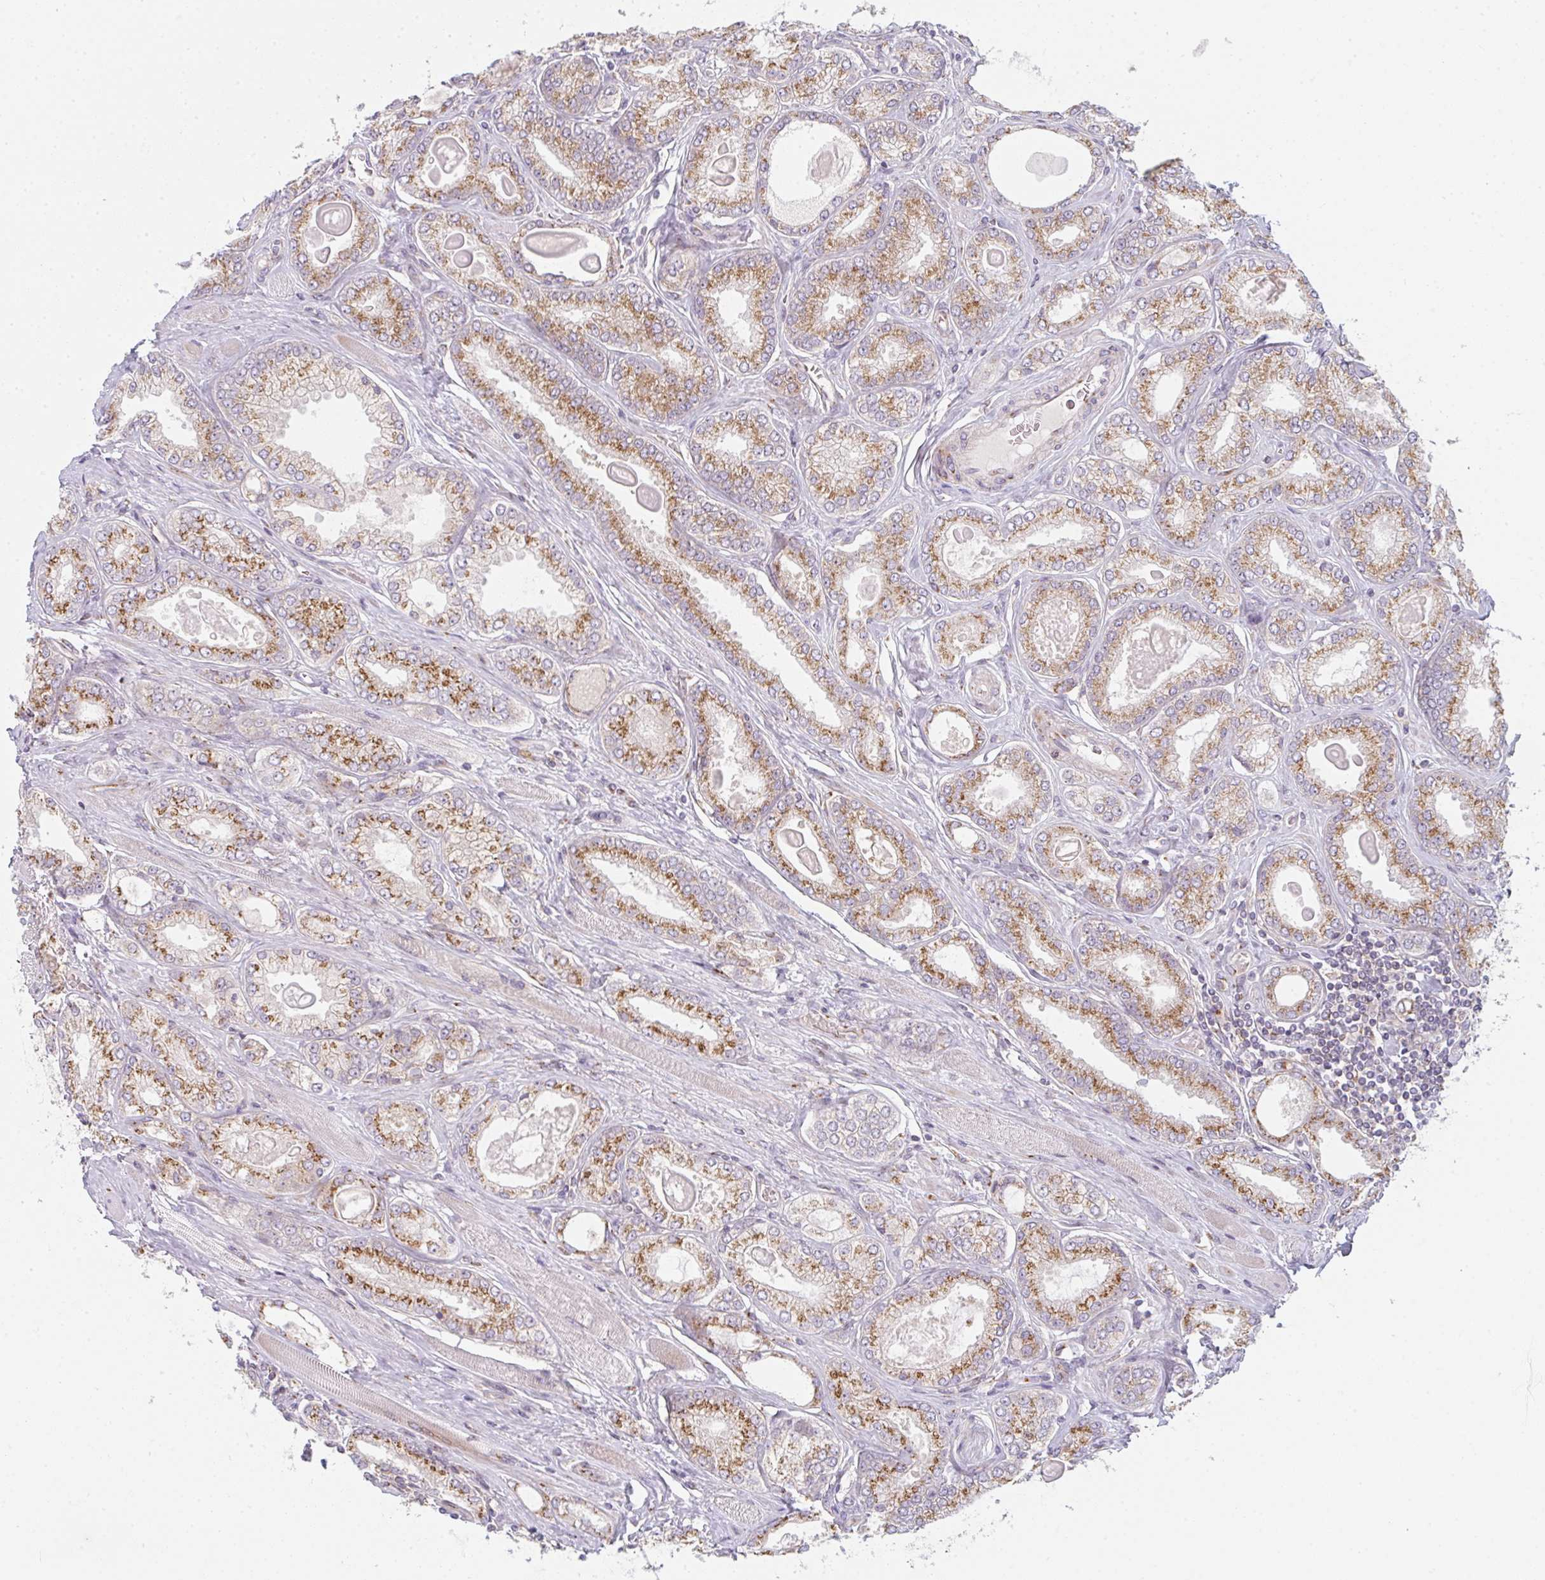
{"staining": {"intensity": "strong", "quantity": ">75%", "location": "cytoplasmic/membranous"}, "tissue": "prostate cancer", "cell_type": "Tumor cells", "image_type": "cancer", "snomed": [{"axis": "morphology", "description": "Adenocarcinoma, High grade"}, {"axis": "topography", "description": "Prostate"}], "caption": "This micrograph displays immunohistochemistry (IHC) staining of prostate cancer, with high strong cytoplasmic/membranous staining in approximately >75% of tumor cells.", "gene": "GVQW3", "patient": {"sex": "male", "age": 68}}